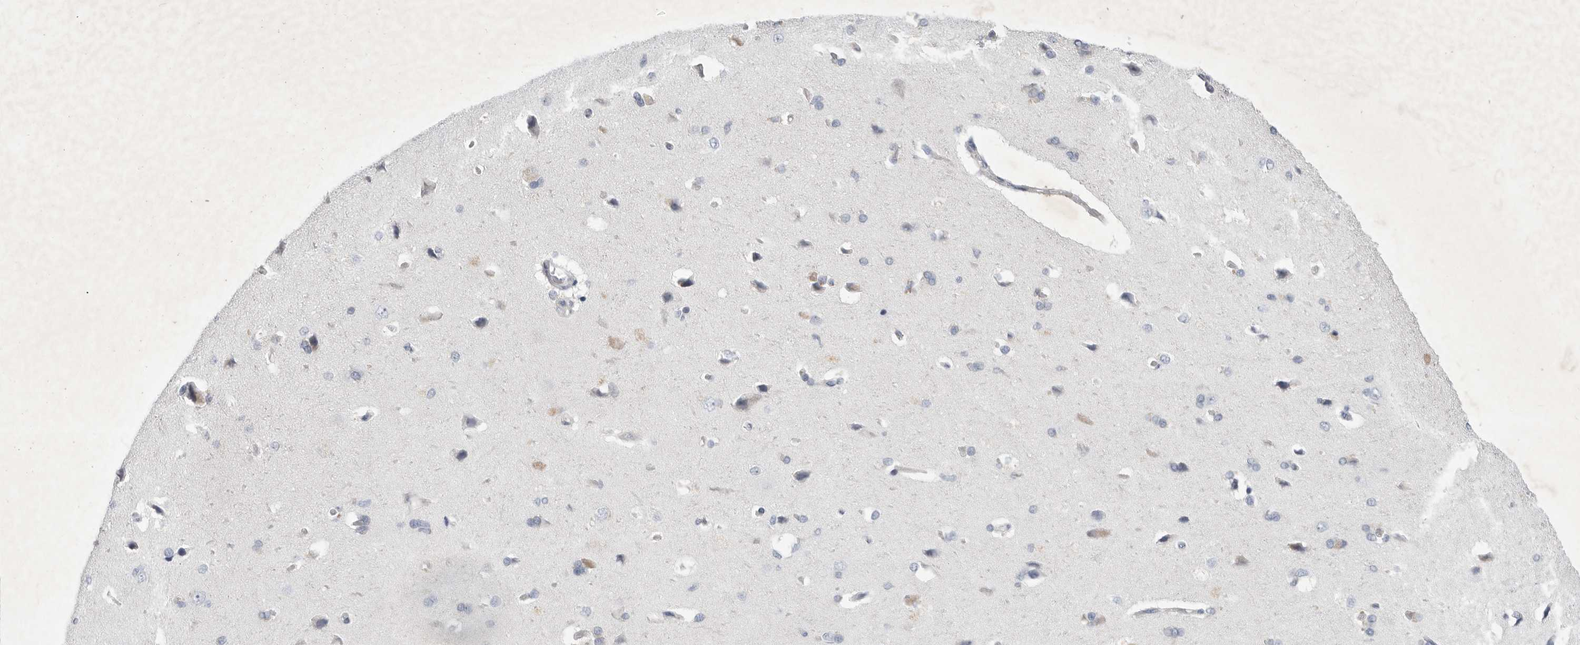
{"staining": {"intensity": "negative", "quantity": "none", "location": "none"}, "tissue": "cerebral cortex", "cell_type": "Endothelial cells", "image_type": "normal", "snomed": [{"axis": "morphology", "description": "Normal tissue, NOS"}, {"axis": "topography", "description": "Cerebral cortex"}], "caption": "Cerebral cortex stained for a protein using IHC exhibits no expression endothelial cells.", "gene": "SIGLEC10", "patient": {"sex": "male", "age": 62}}